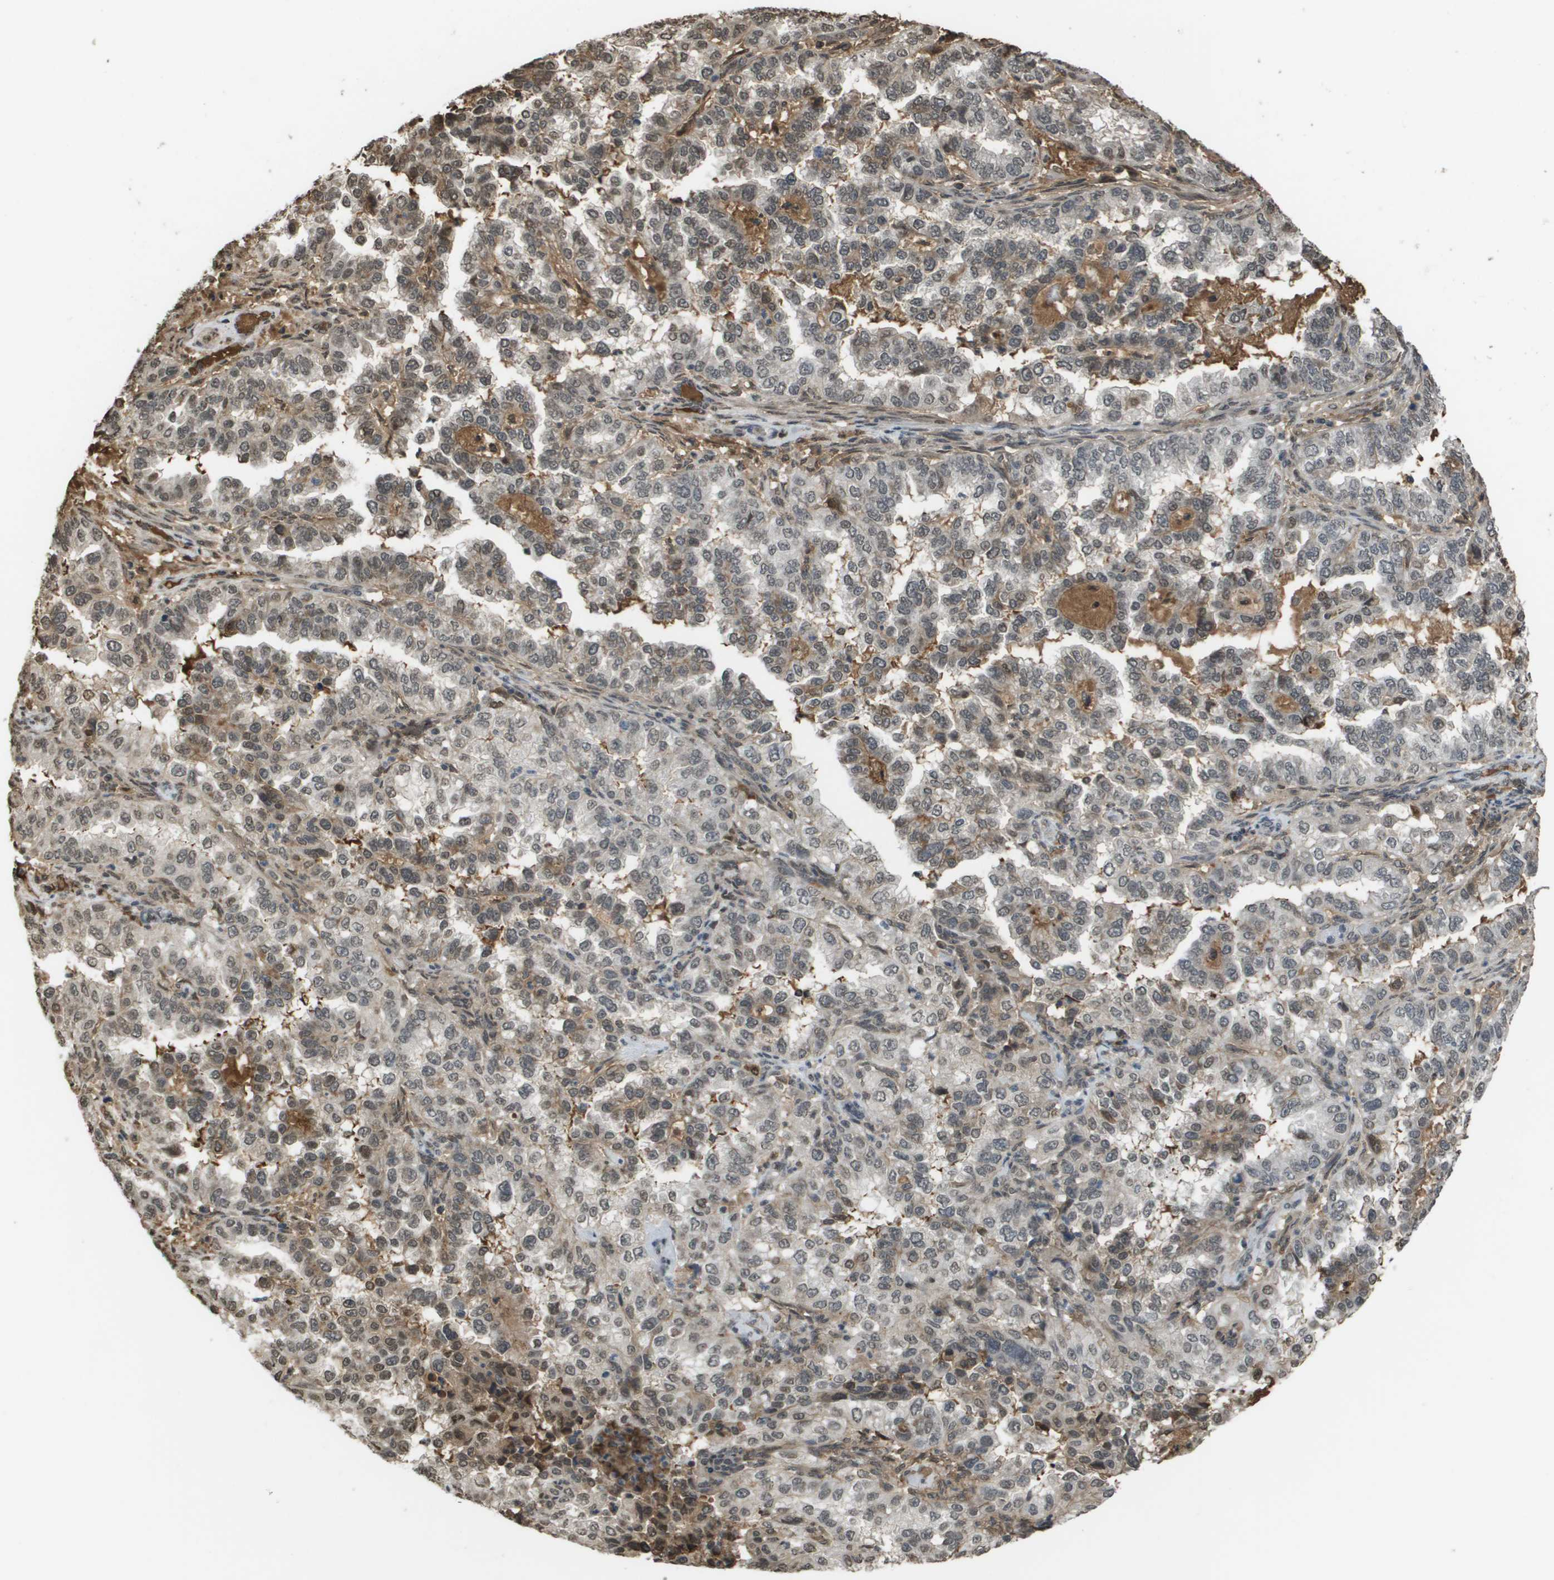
{"staining": {"intensity": "weak", "quantity": "<25%", "location": "nuclear"}, "tissue": "endometrial cancer", "cell_type": "Tumor cells", "image_type": "cancer", "snomed": [{"axis": "morphology", "description": "Adenocarcinoma, NOS"}, {"axis": "topography", "description": "Endometrium"}], "caption": "The immunohistochemistry (IHC) histopathology image has no significant expression in tumor cells of endometrial adenocarcinoma tissue.", "gene": "NDRG2", "patient": {"sex": "female", "age": 85}}